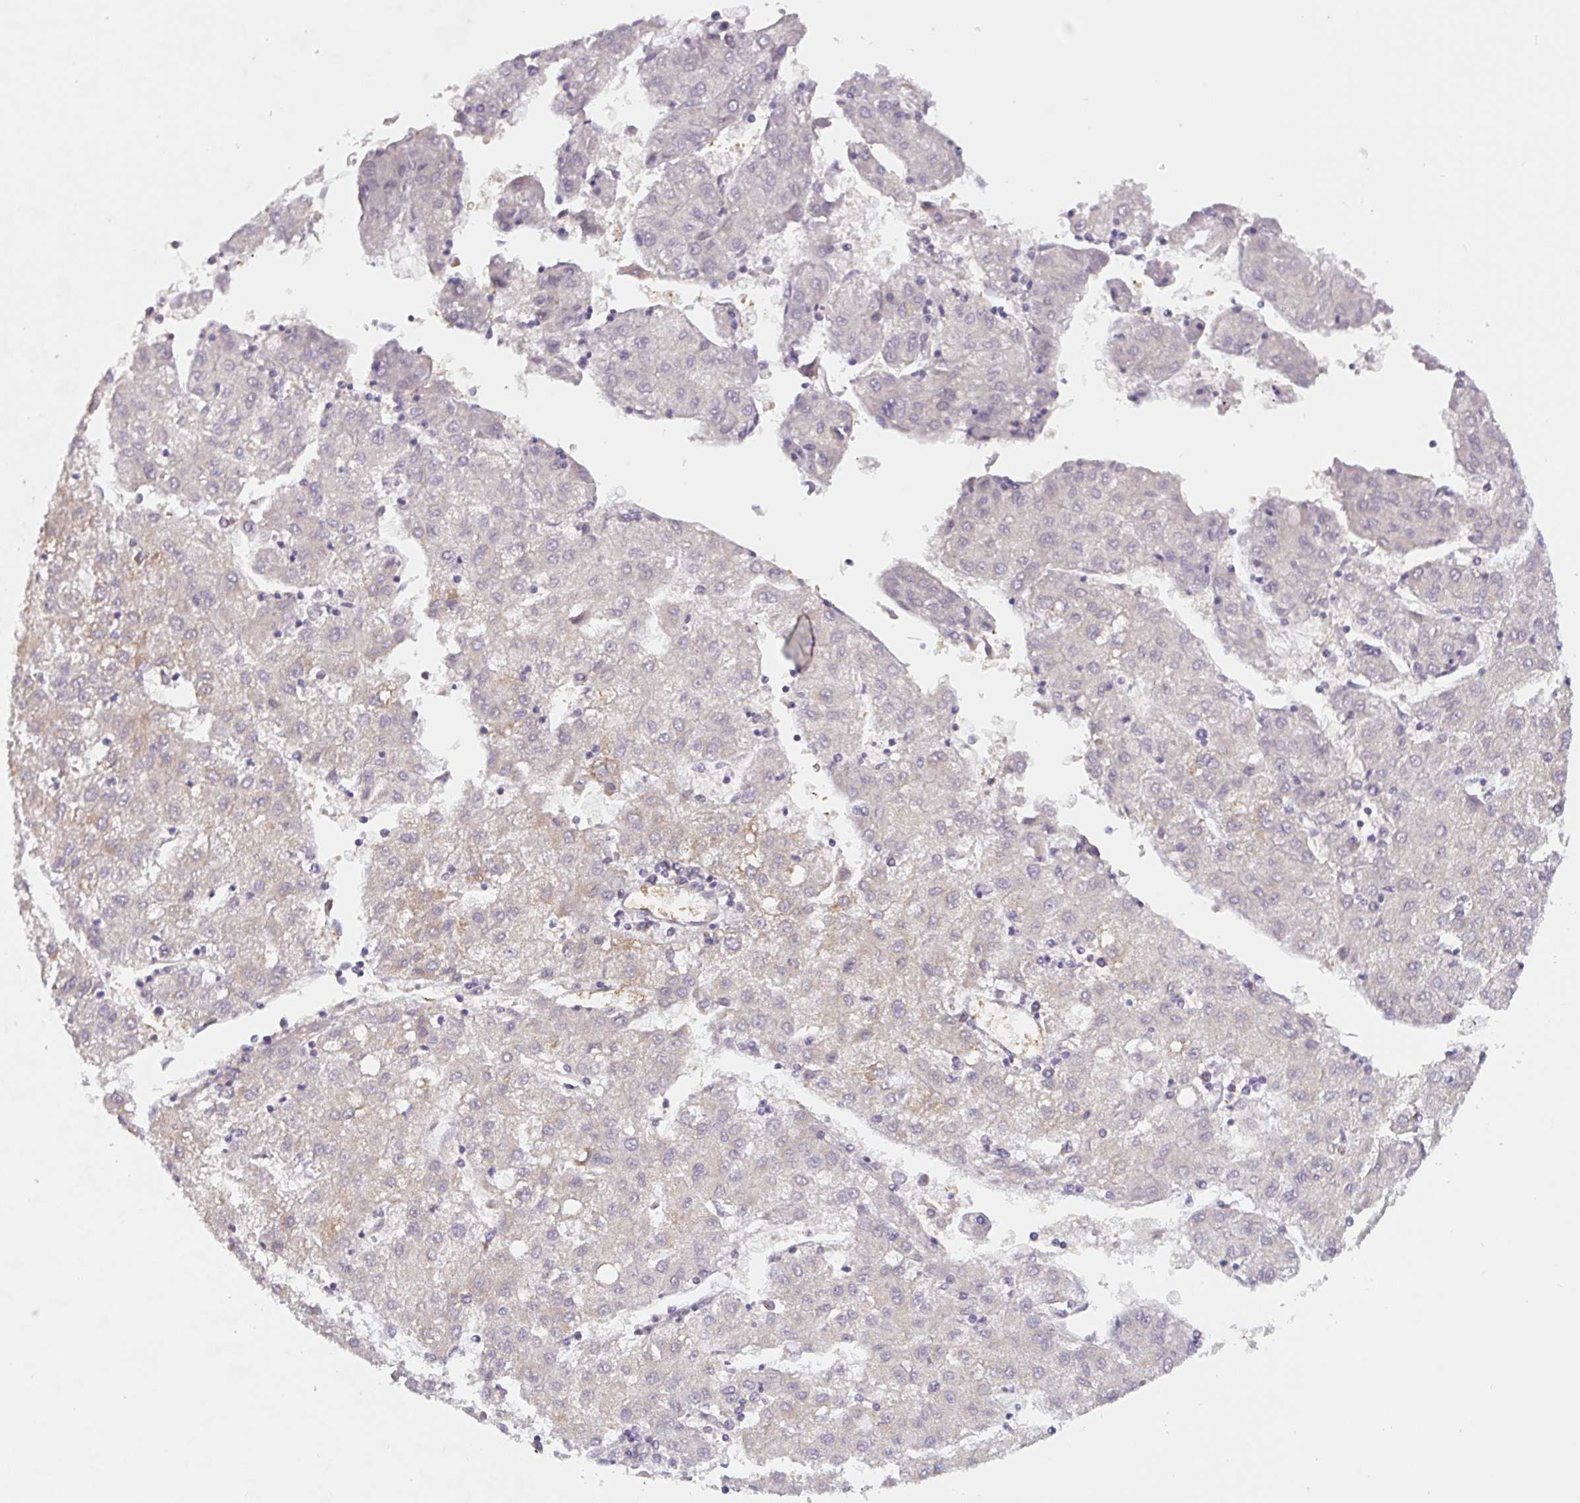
{"staining": {"intensity": "negative", "quantity": "none", "location": "none"}, "tissue": "liver cancer", "cell_type": "Tumor cells", "image_type": "cancer", "snomed": [{"axis": "morphology", "description": "Carcinoma, Hepatocellular, NOS"}, {"axis": "topography", "description": "Liver"}], "caption": "Tumor cells show no significant protein positivity in hepatocellular carcinoma (liver).", "gene": "MT-CO2", "patient": {"sex": "male", "age": 72}}